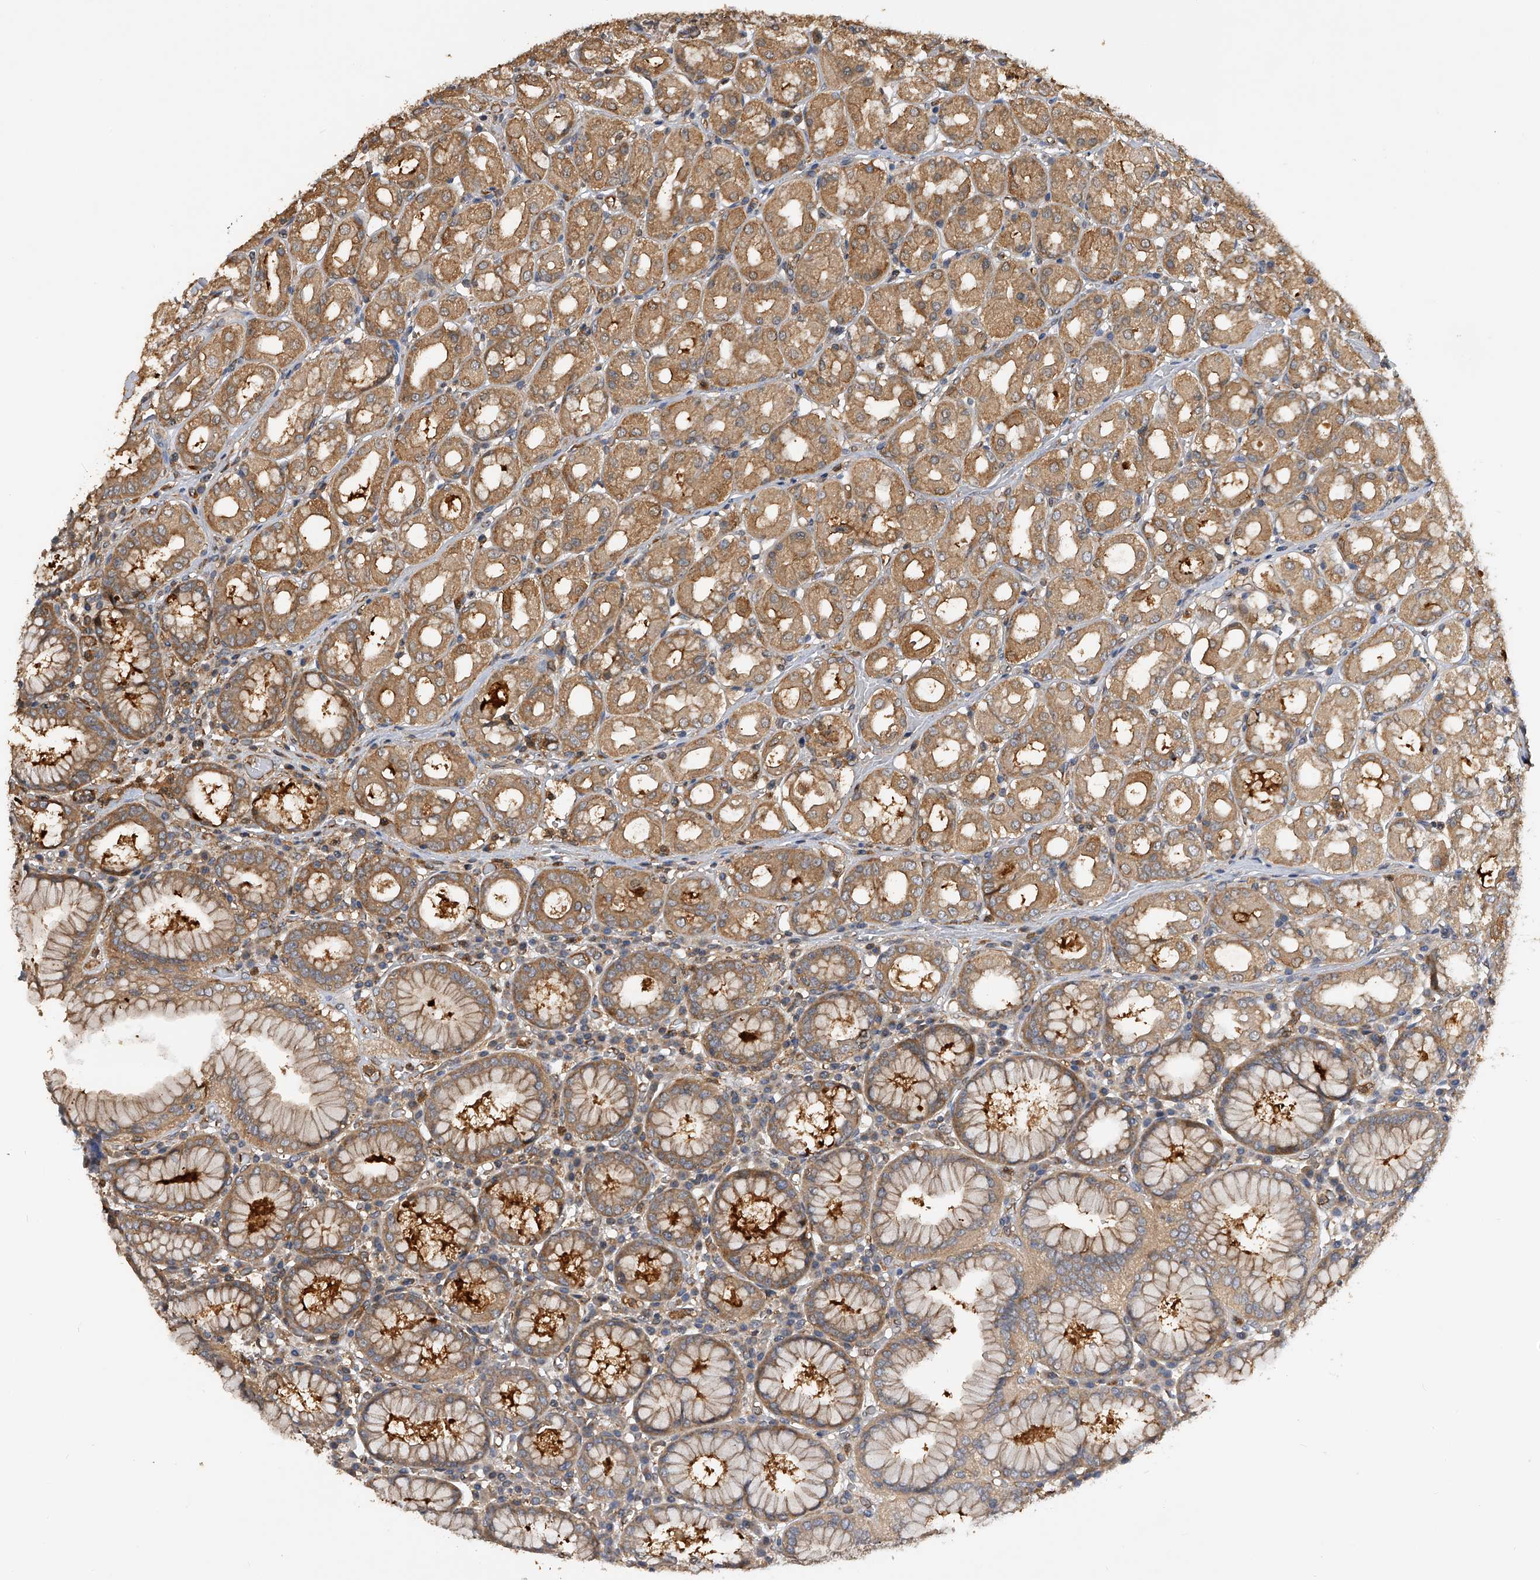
{"staining": {"intensity": "moderate", "quantity": ">75%", "location": "cytoplasmic/membranous"}, "tissue": "stomach", "cell_type": "Glandular cells", "image_type": "normal", "snomed": [{"axis": "morphology", "description": "Normal tissue, NOS"}, {"axis": "topography", "description": "Stomach"}, {"axis": "topography", "description": "Stomach, lower"}], "caption": "Protein analysis of normal stomach shows moderate cytoplasmic/membranous expression in approximately >75% of glandular cells.", "gene": "PTPRA", "patient": {"sex": "female", "age": 56}}